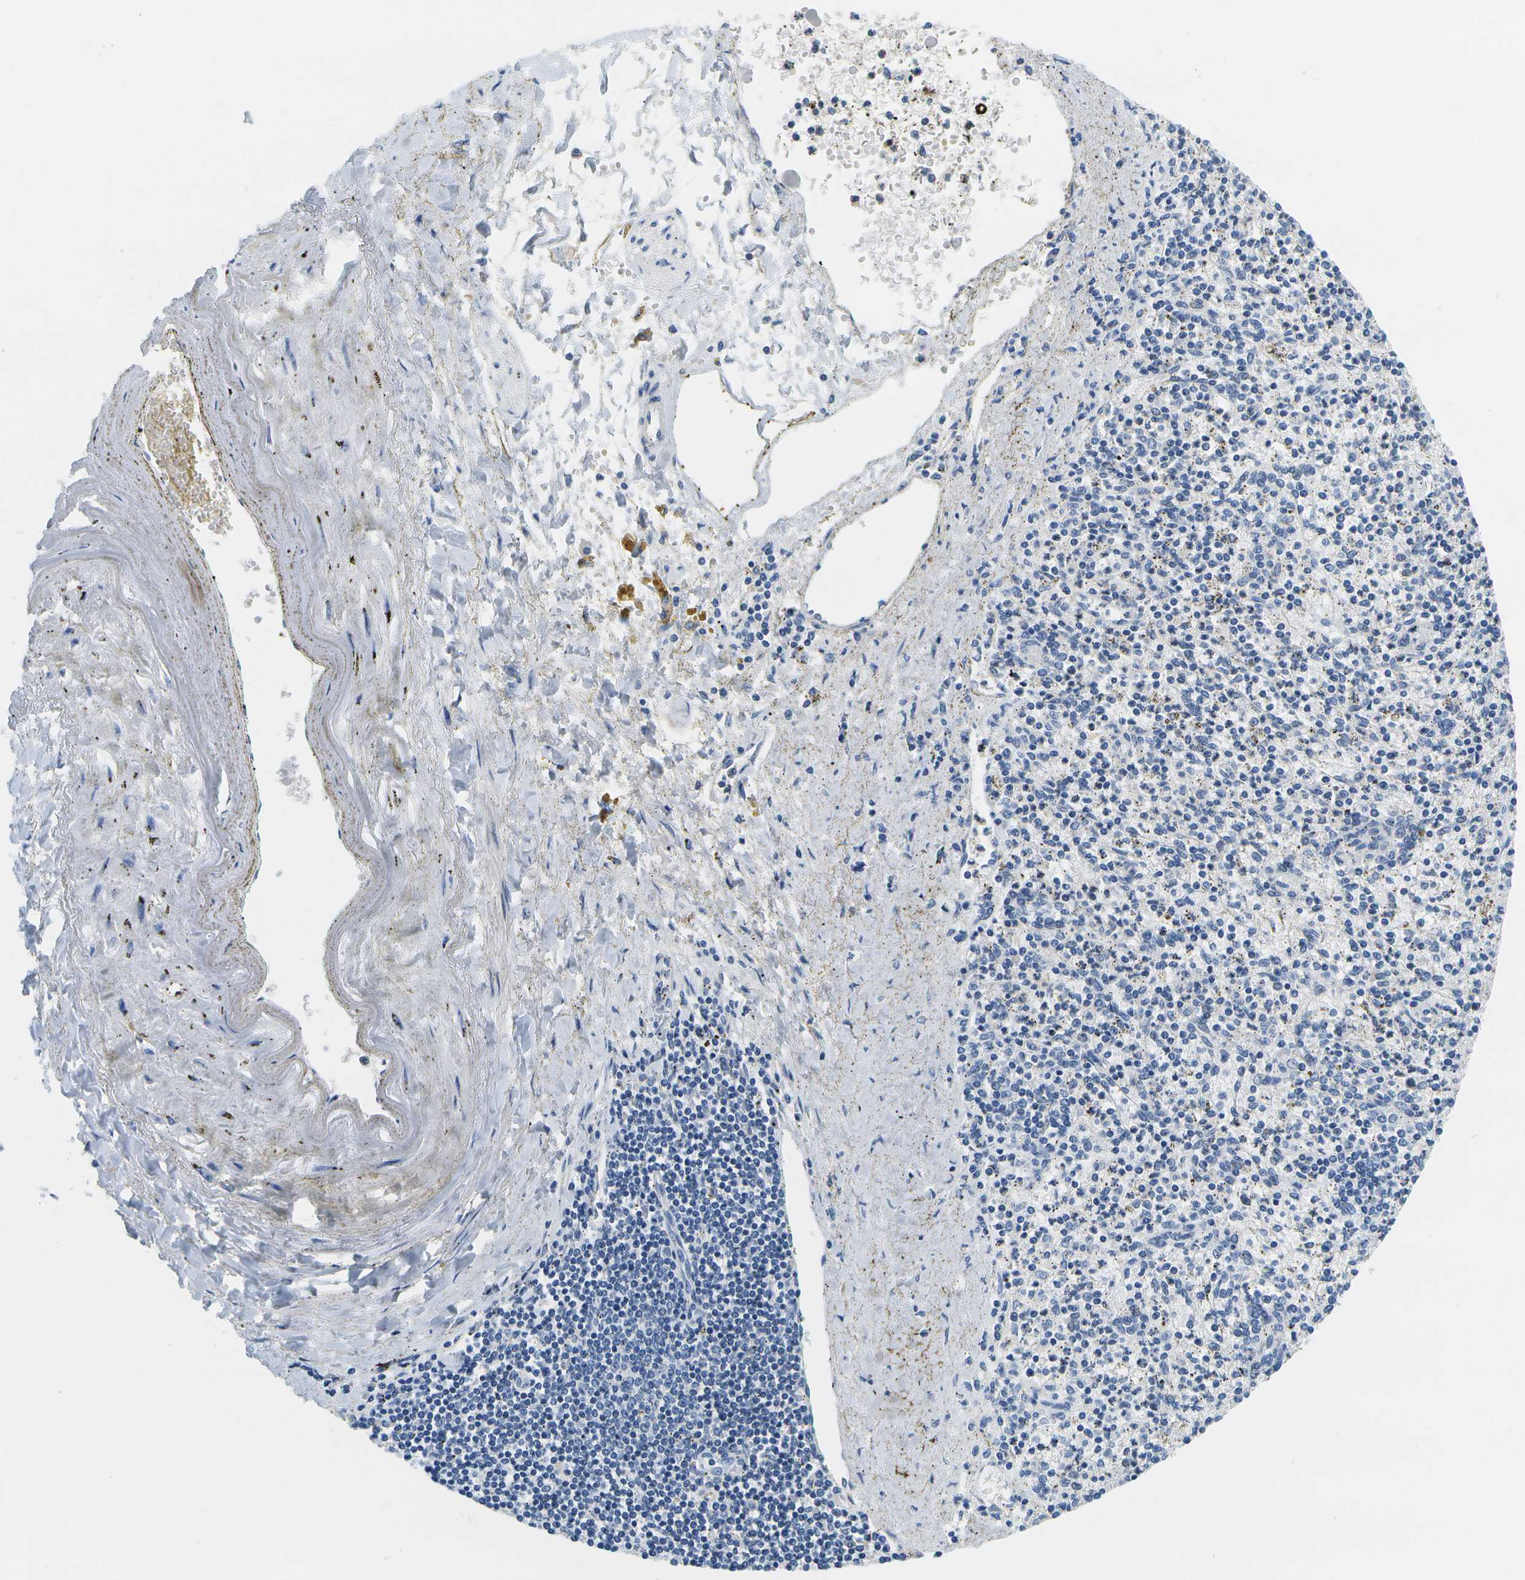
{"staining": {"intensity": "negative", "quantity": "none", "location": "none"}, "tissue": "spleen", "cell_type": "Cells in red pulp", "image_type": "normal", "snomed": [{"axis": "morphology", "description": "Normal tissue, NOS"}, {"axis": "topography", "description": "Spleen"}], "caption": "Protein analysis of benign spleen demonstrates no significant staining in cells in red pulp.", "gene": "SERPINA1", "patient": {"sex": "male", "age": 72}}